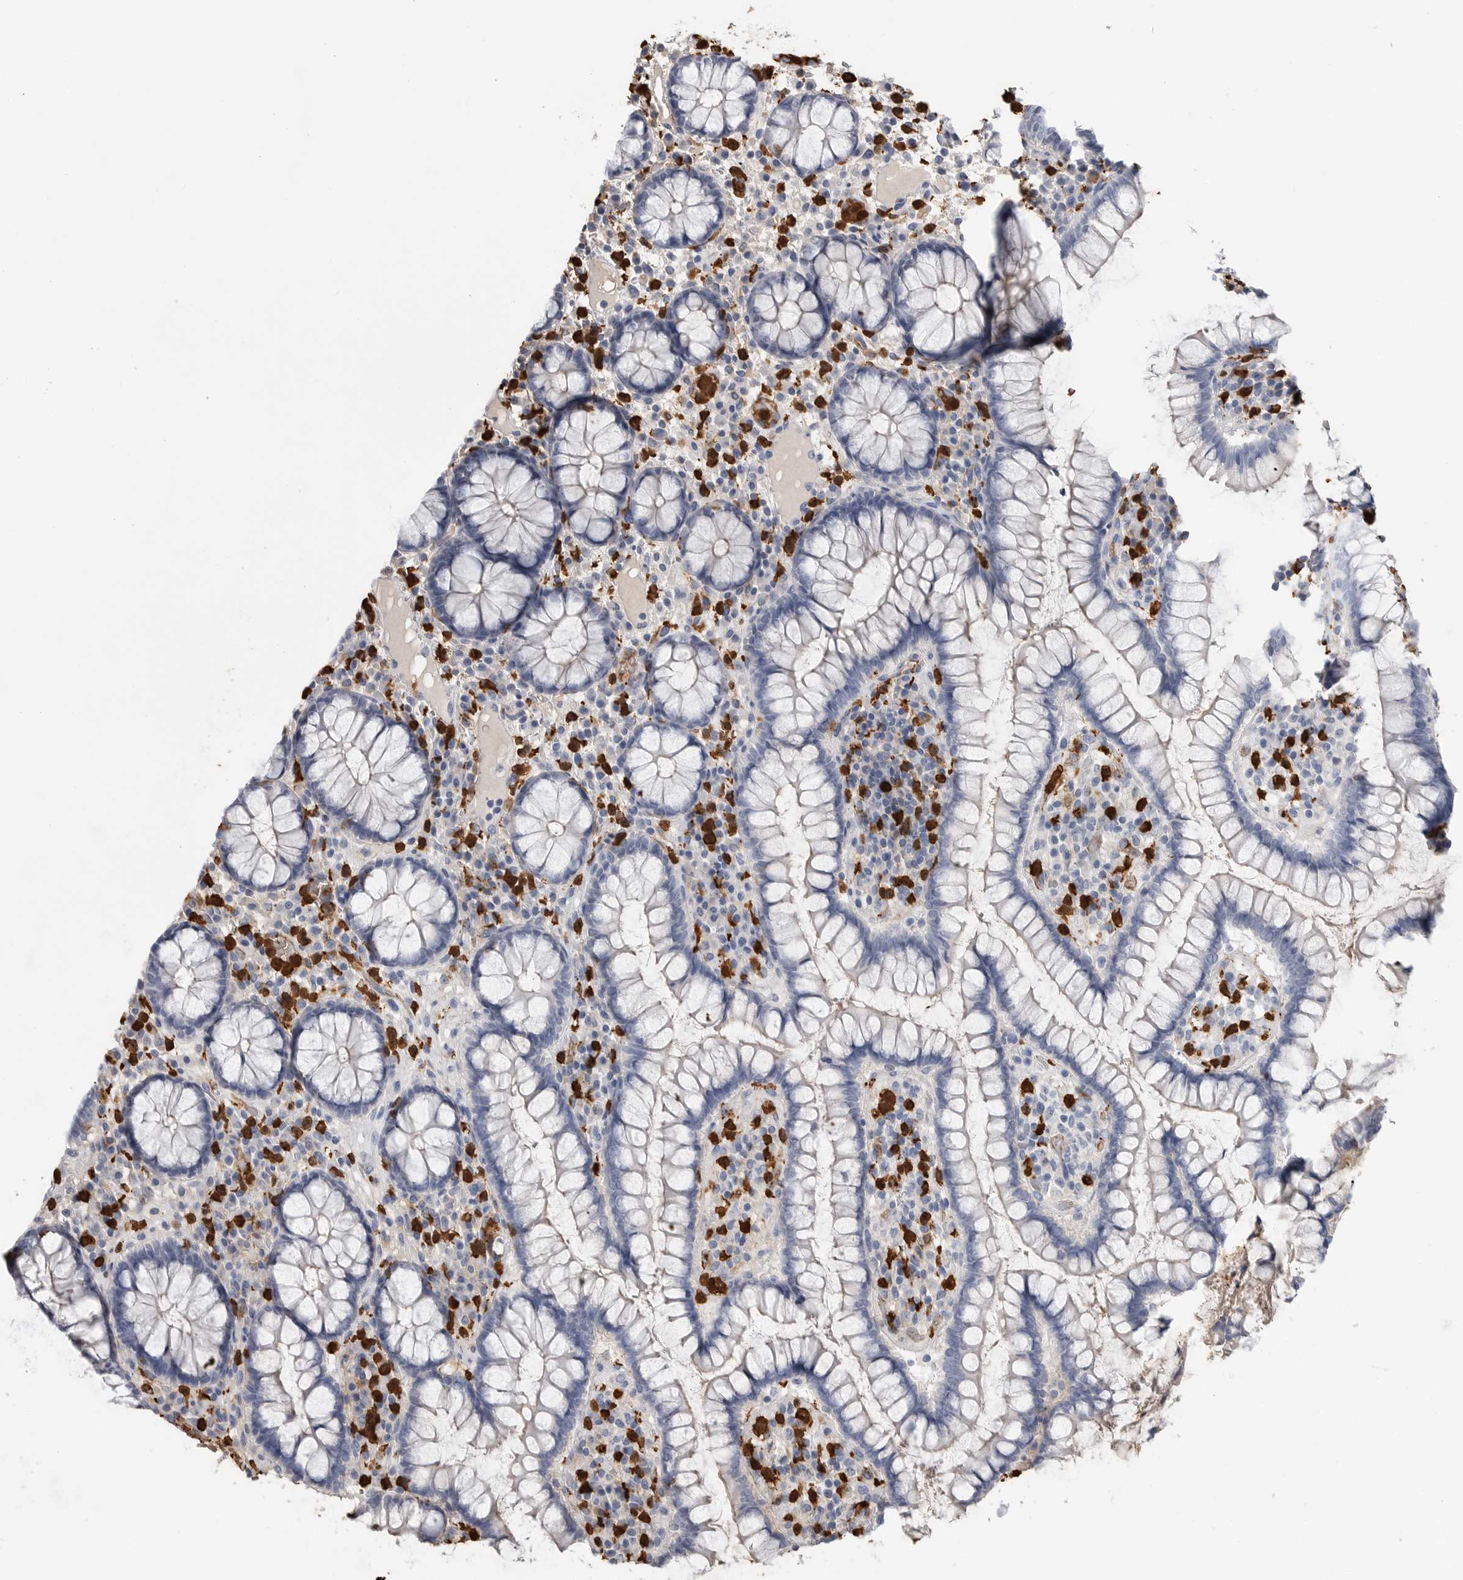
{"staining": {"intensity": "weak", "quantity": "25%-75%", "location": "cytoplasmic/membranous"}, "tissue": "colon", "cell_type": "Endothelial cells", "image_type": "normal", "snomed": [{"axis": "morphology", "description": "Normal tissue, NOS"}, {"axis": "topography", "description": "Colon"}], "caption": "Weak cytoplasmic/membranous staining for a protein is seen in approximately 25%-75% of endothelial cells of unremarkable colon using immunohistochemistry.", "gene": "CYB561D1", "patient": {"sex": "female", "age": 79}}